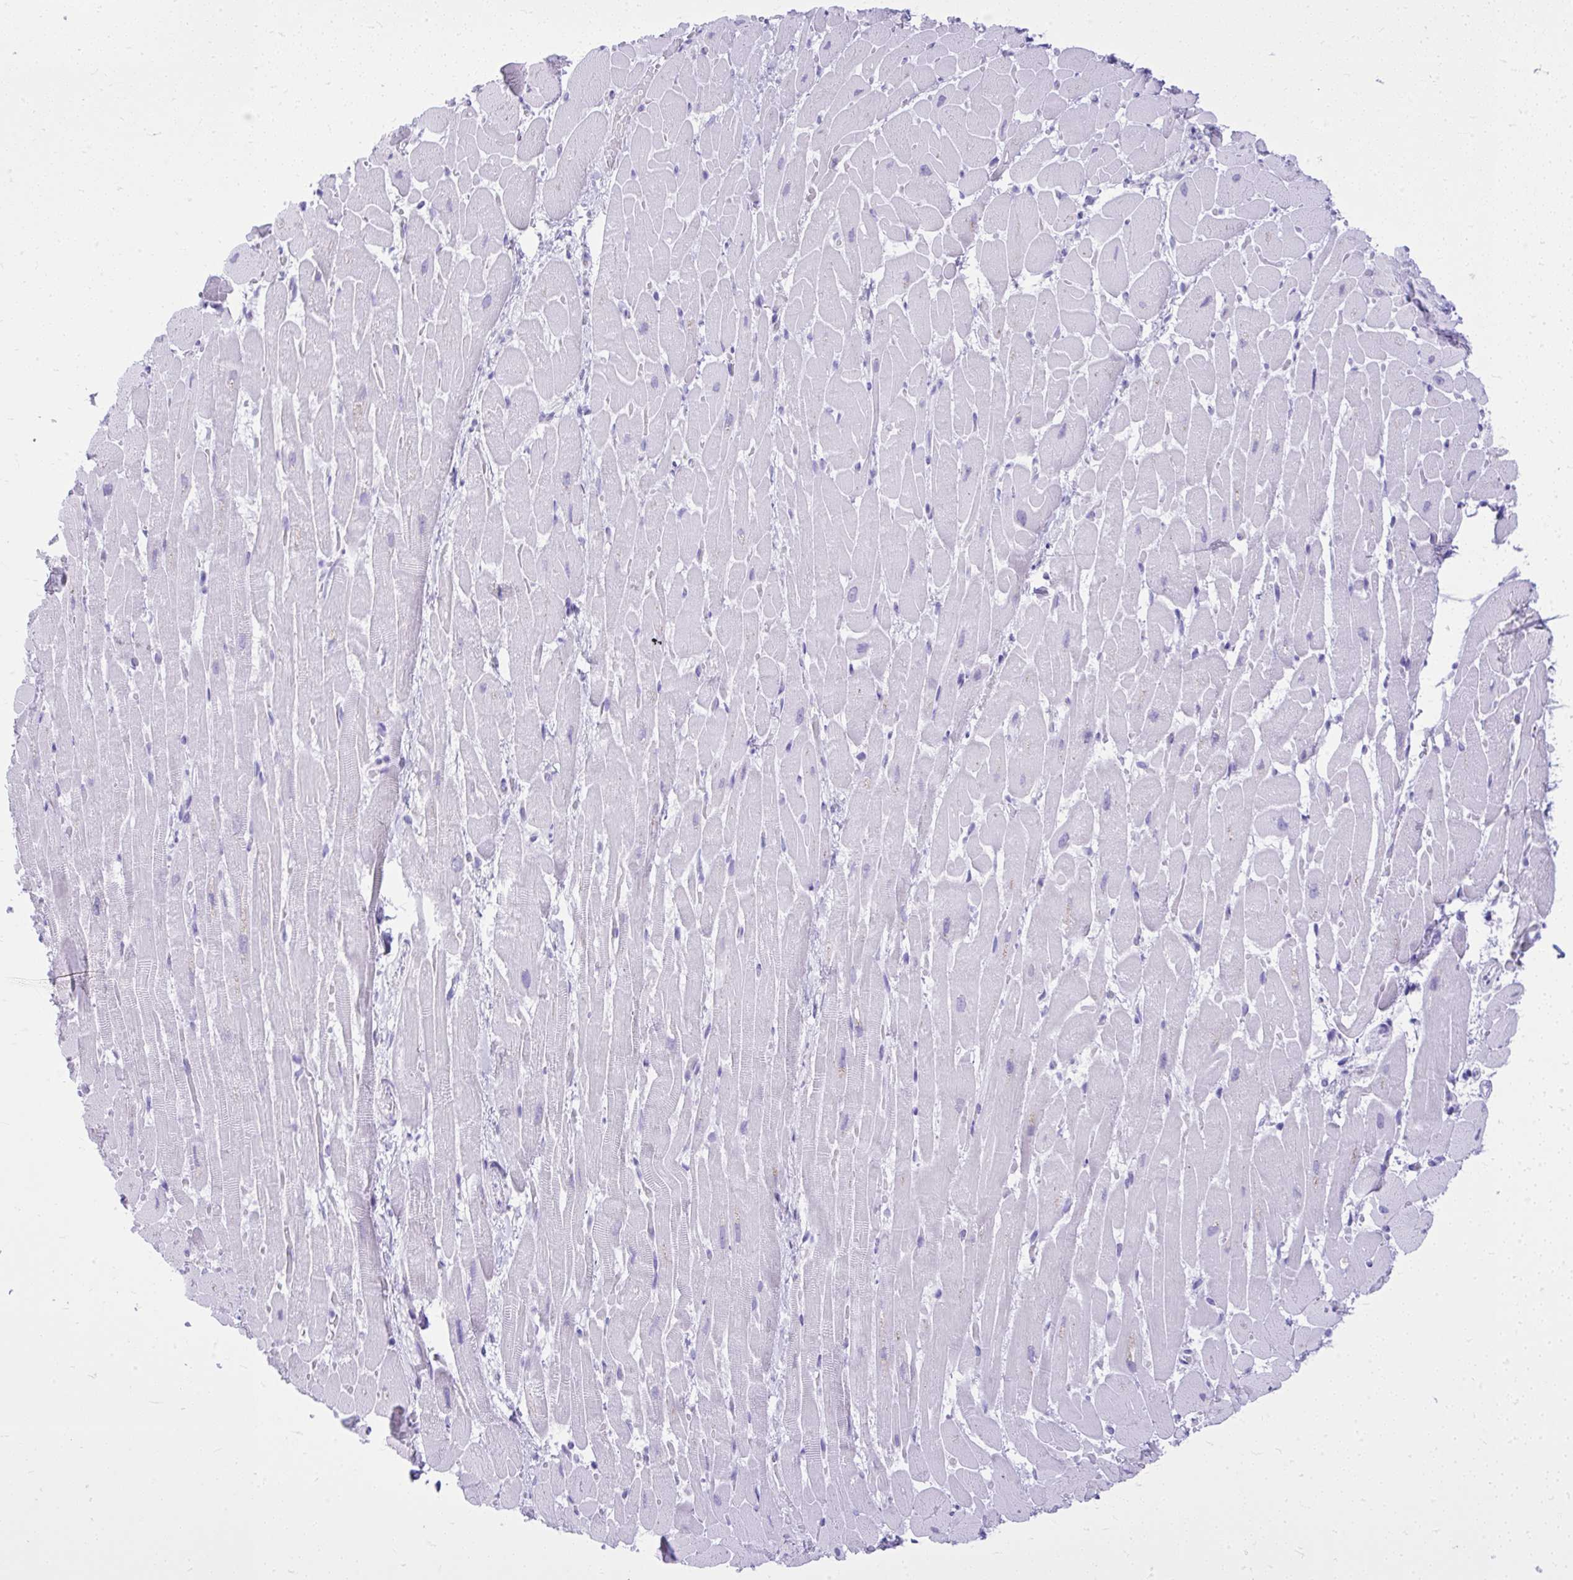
{"staining": {"intensity": "negative", "quantity": "none", "location": "none"}, "tissue": "heart muscle", "cell_type": "Cardiomyocytes", "image_type": "normal", "snomed": [{"axis": "morphology", "description": "Normal tissue, NOS"}, {"axis": "topography", "description": "Heart"}], "caption": "The histopathology image demonstrates no significant positivity in cardiomyocytes of heart muscle.", "gene": "RALYL", "patient": {"sex": "male", "age": 37}}